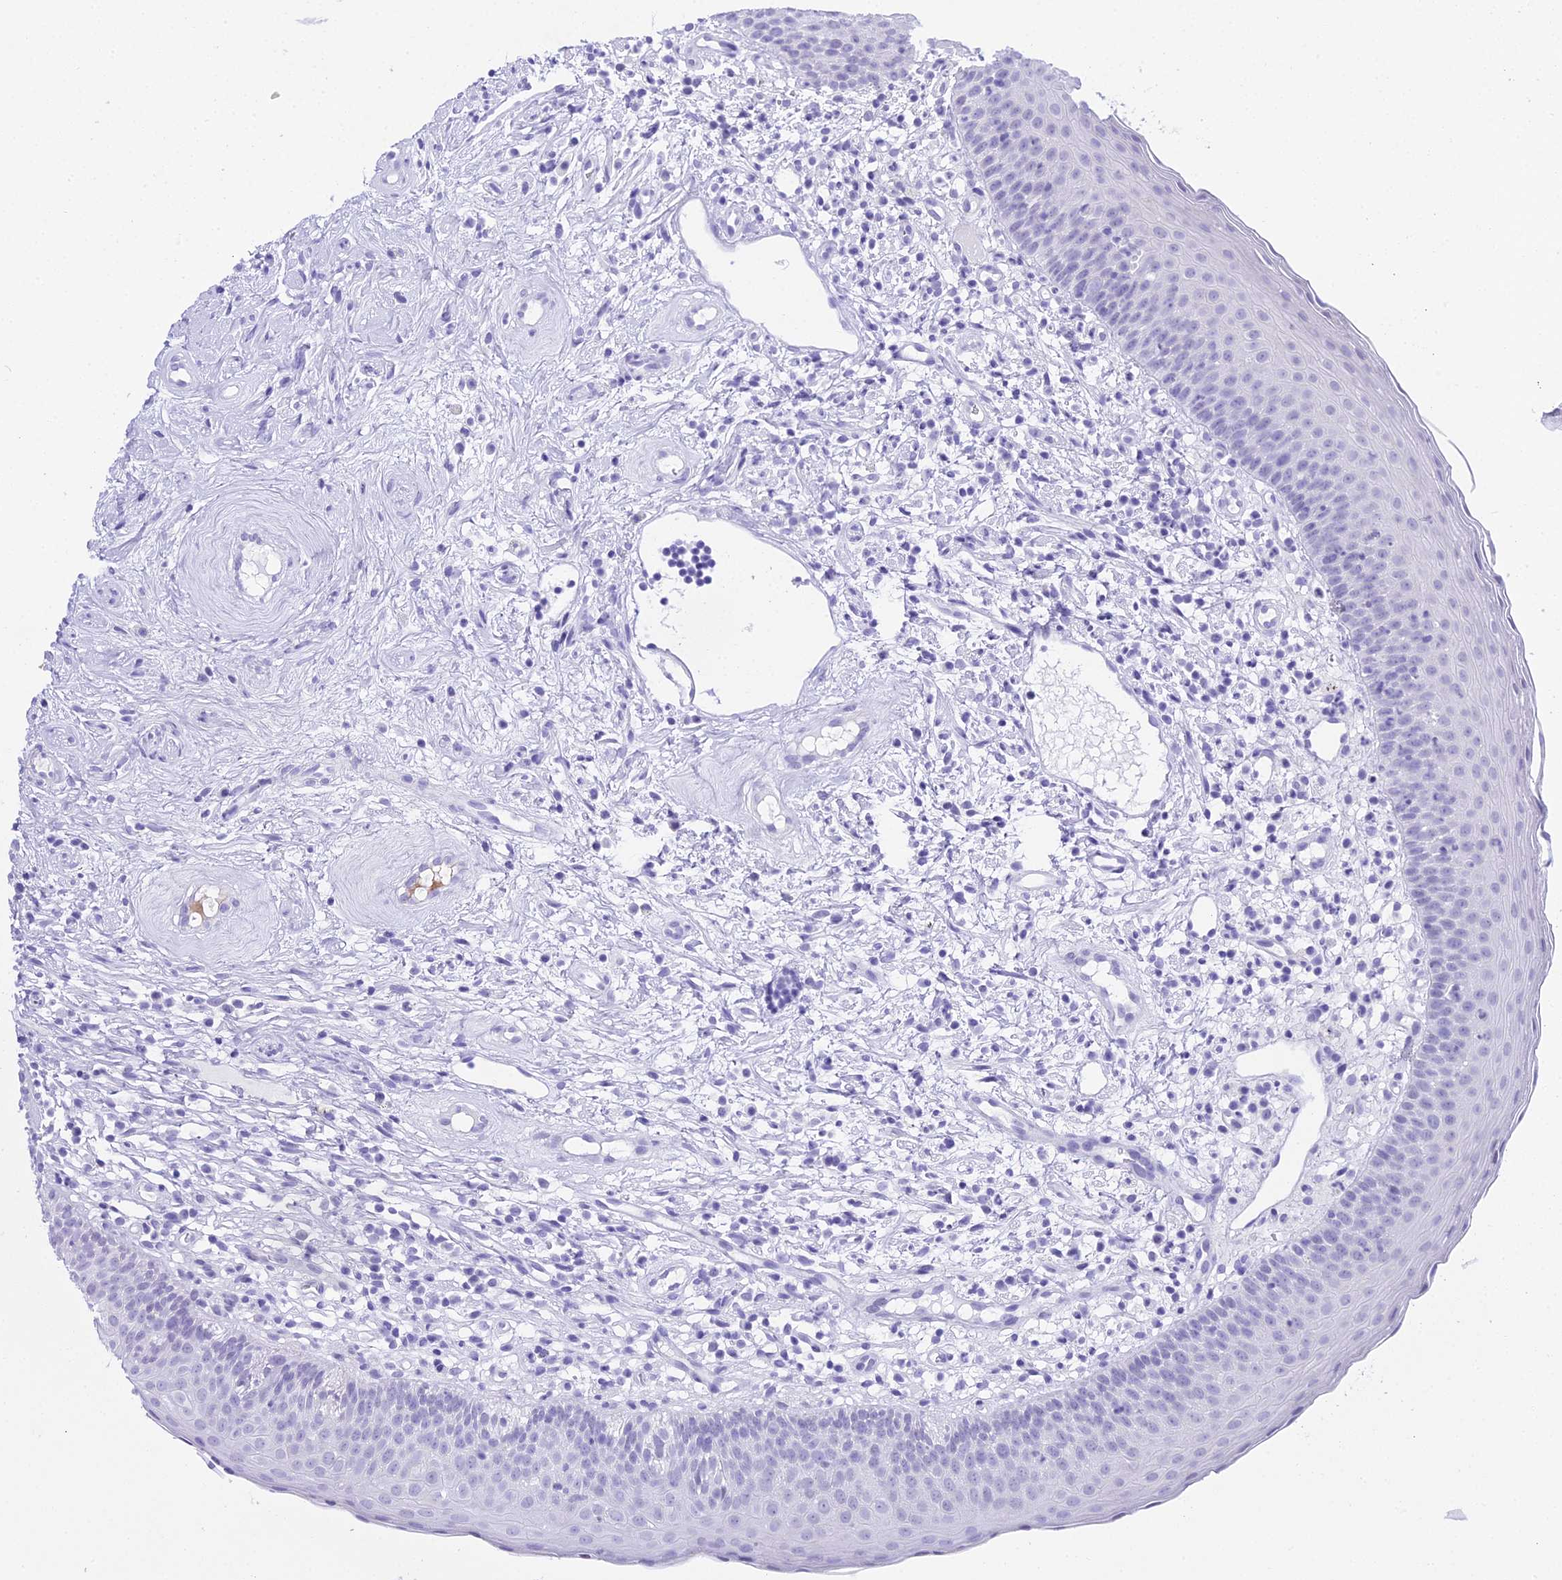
{"staining": {"intensity": "negative", "quantity": "none", "location": "none"}, "tissue": "oral mucosa", "cell_type": "Squamous epithelial cells", "image_type": "normal", "snomed": [{"axis": "morphology", "description": "Normal tissue, NOS"}, {"axis": "topography", "description": "Oral tissue"}], "caption": "Immunohistochemistry micrograph of normal oral mucosa: oral mucosa stained with DAB (3,3'-diaminobenzidine) reveals no significant protein staining in squamous epithelial cells. The staining is performed using DAB (3,3'-diaminobenzidine) brown chromogen with nuclei counter-stained in using hematoxylin.", "gene": "RNPS1", "patient": {"sex": "male", "age": 46}}